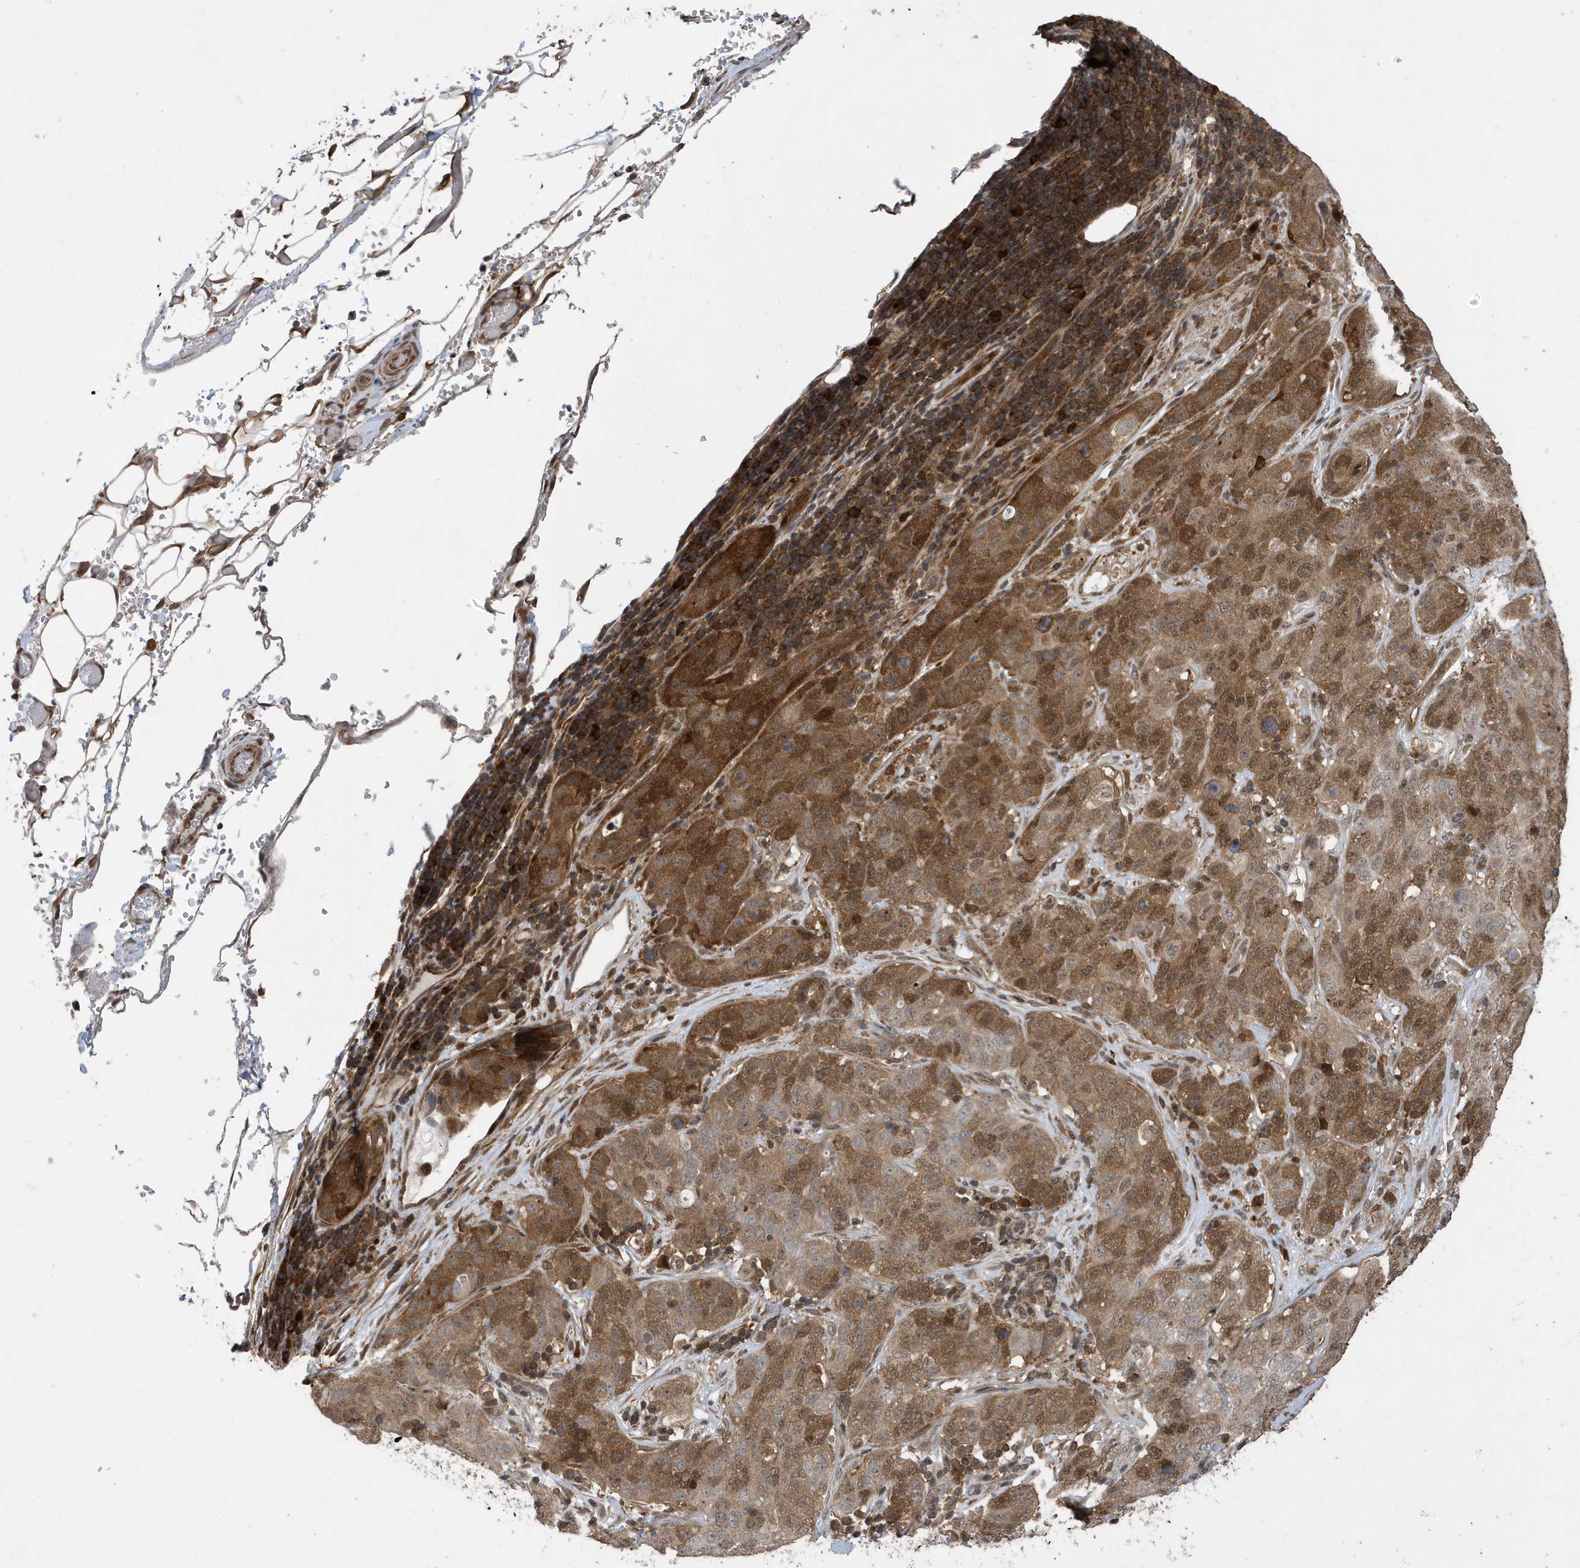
{"staining": {"intensity": "moderate", "quantity": ">75%", "location": "cytoplasmic/membranous,nuclear"}, "tissue": "stomach cancer", "cell_type": "Tumor cells", "image_type": "cancer", "snomed": [{"axis": "morphology", "description": "Normal tissue, NOS"}, {"axis": "morphology", "description": "Adenocarcinoma, NOS"}, {"axis": "topography", "description": "Lymph node"}, {"axis": "topography", "description": "Stomach"}], "caption": "This is a micrograph of IHC staining of stomach cancer, which shows moderate positivity in the cytoplasmic/membranous and nuclear of tumor cells.", "gene": "UBQLN1", "patient": {"sex": "male", "age": 48}}